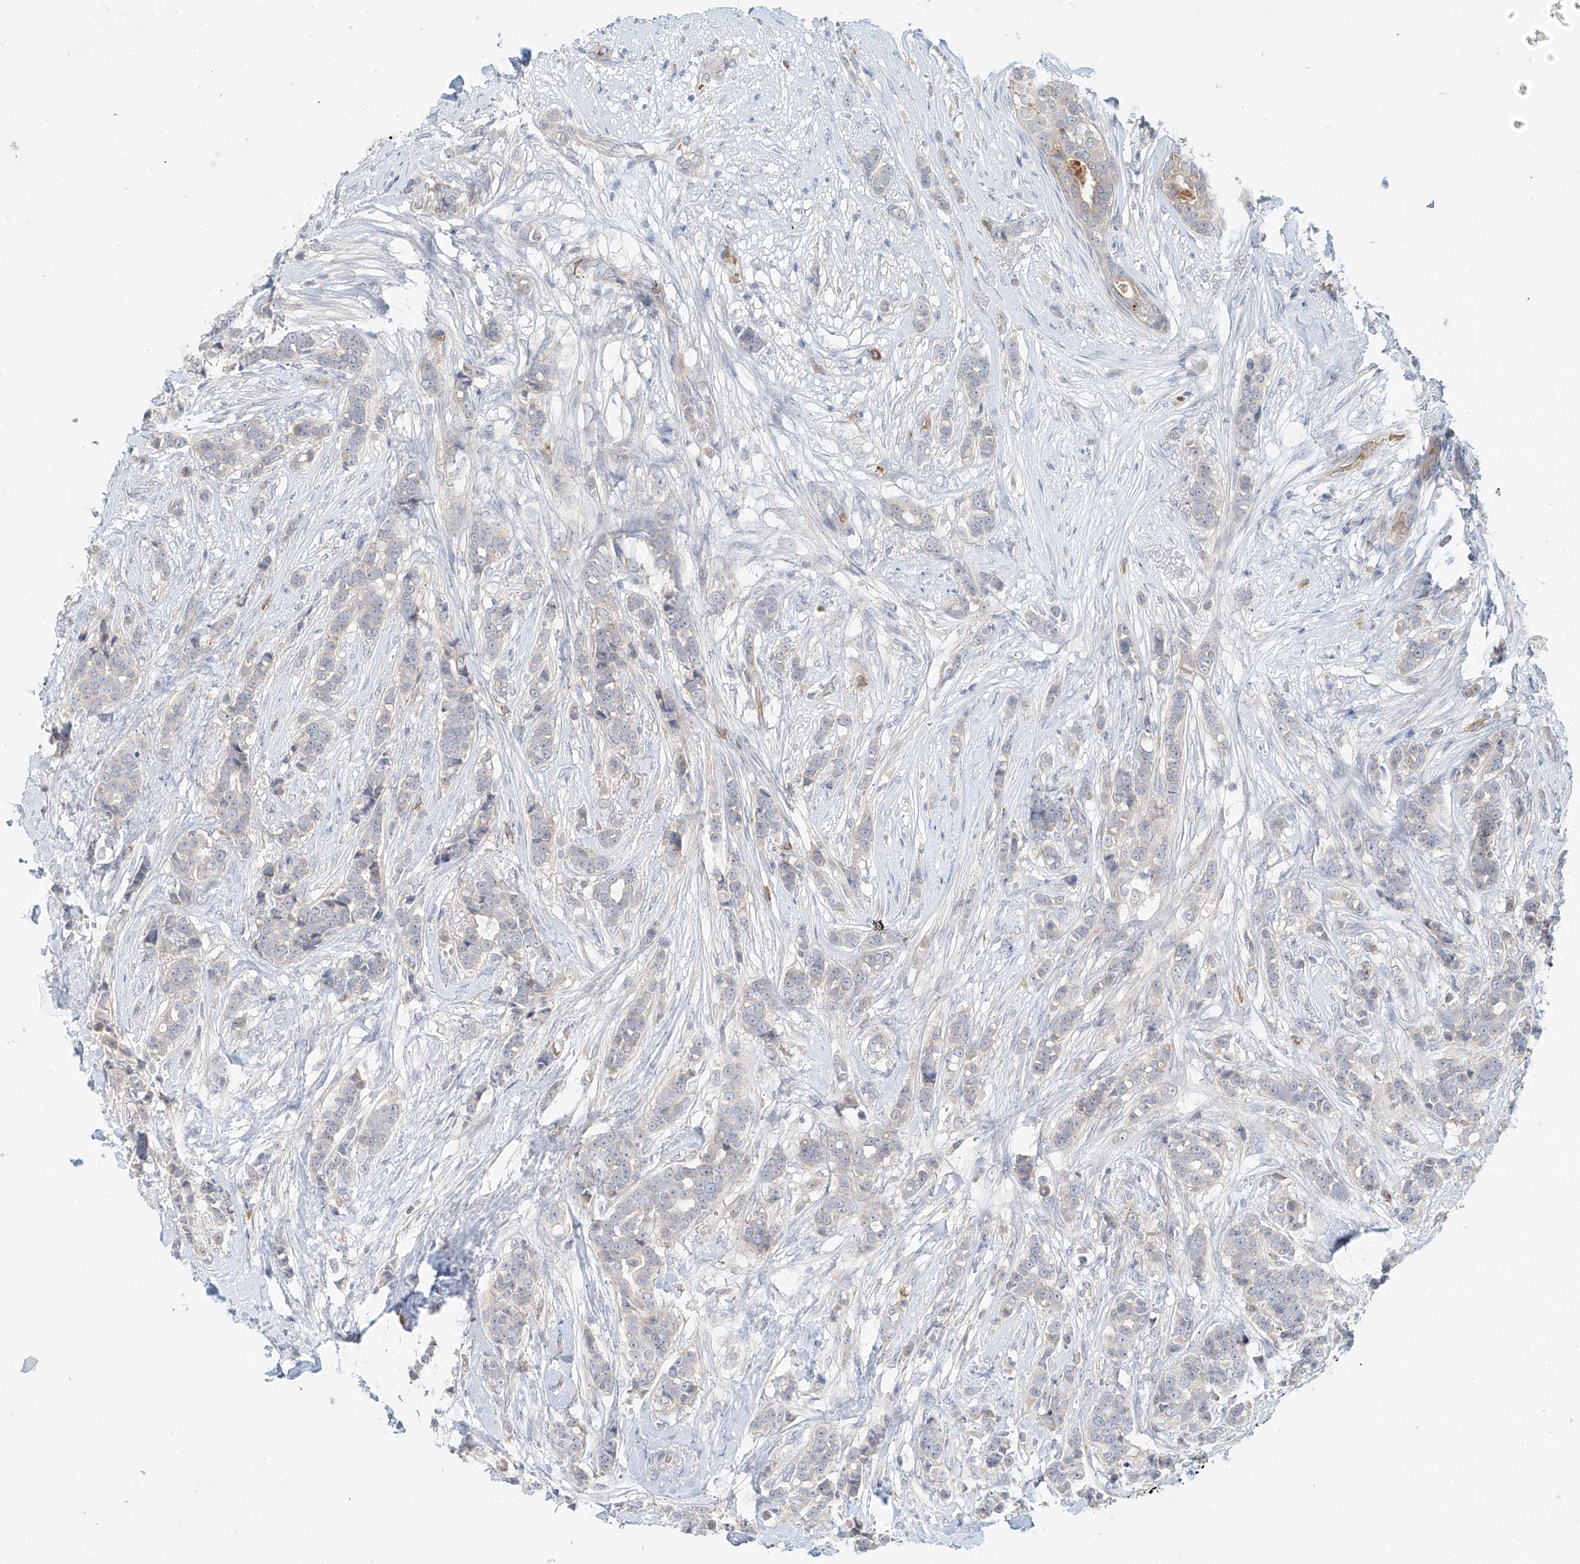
{"staining": {"intensity": "negative", "quantity": "none", "location": "none"}, "tissue": "breast cancer", "cell_type": "Tumor cells", "image_type": "cancer", "snomed": [{"axis": "morphology", "description": "Lobular carcinoma"}, {"axis": "topography", "description": "Breast"}], "caption": "This is an IHC photomicrograph of human breast lobular carcinoma. There is no positivity in tumor cells.", "gene": "SYTL3", "patient": {"sex": "female", "age": 51}}